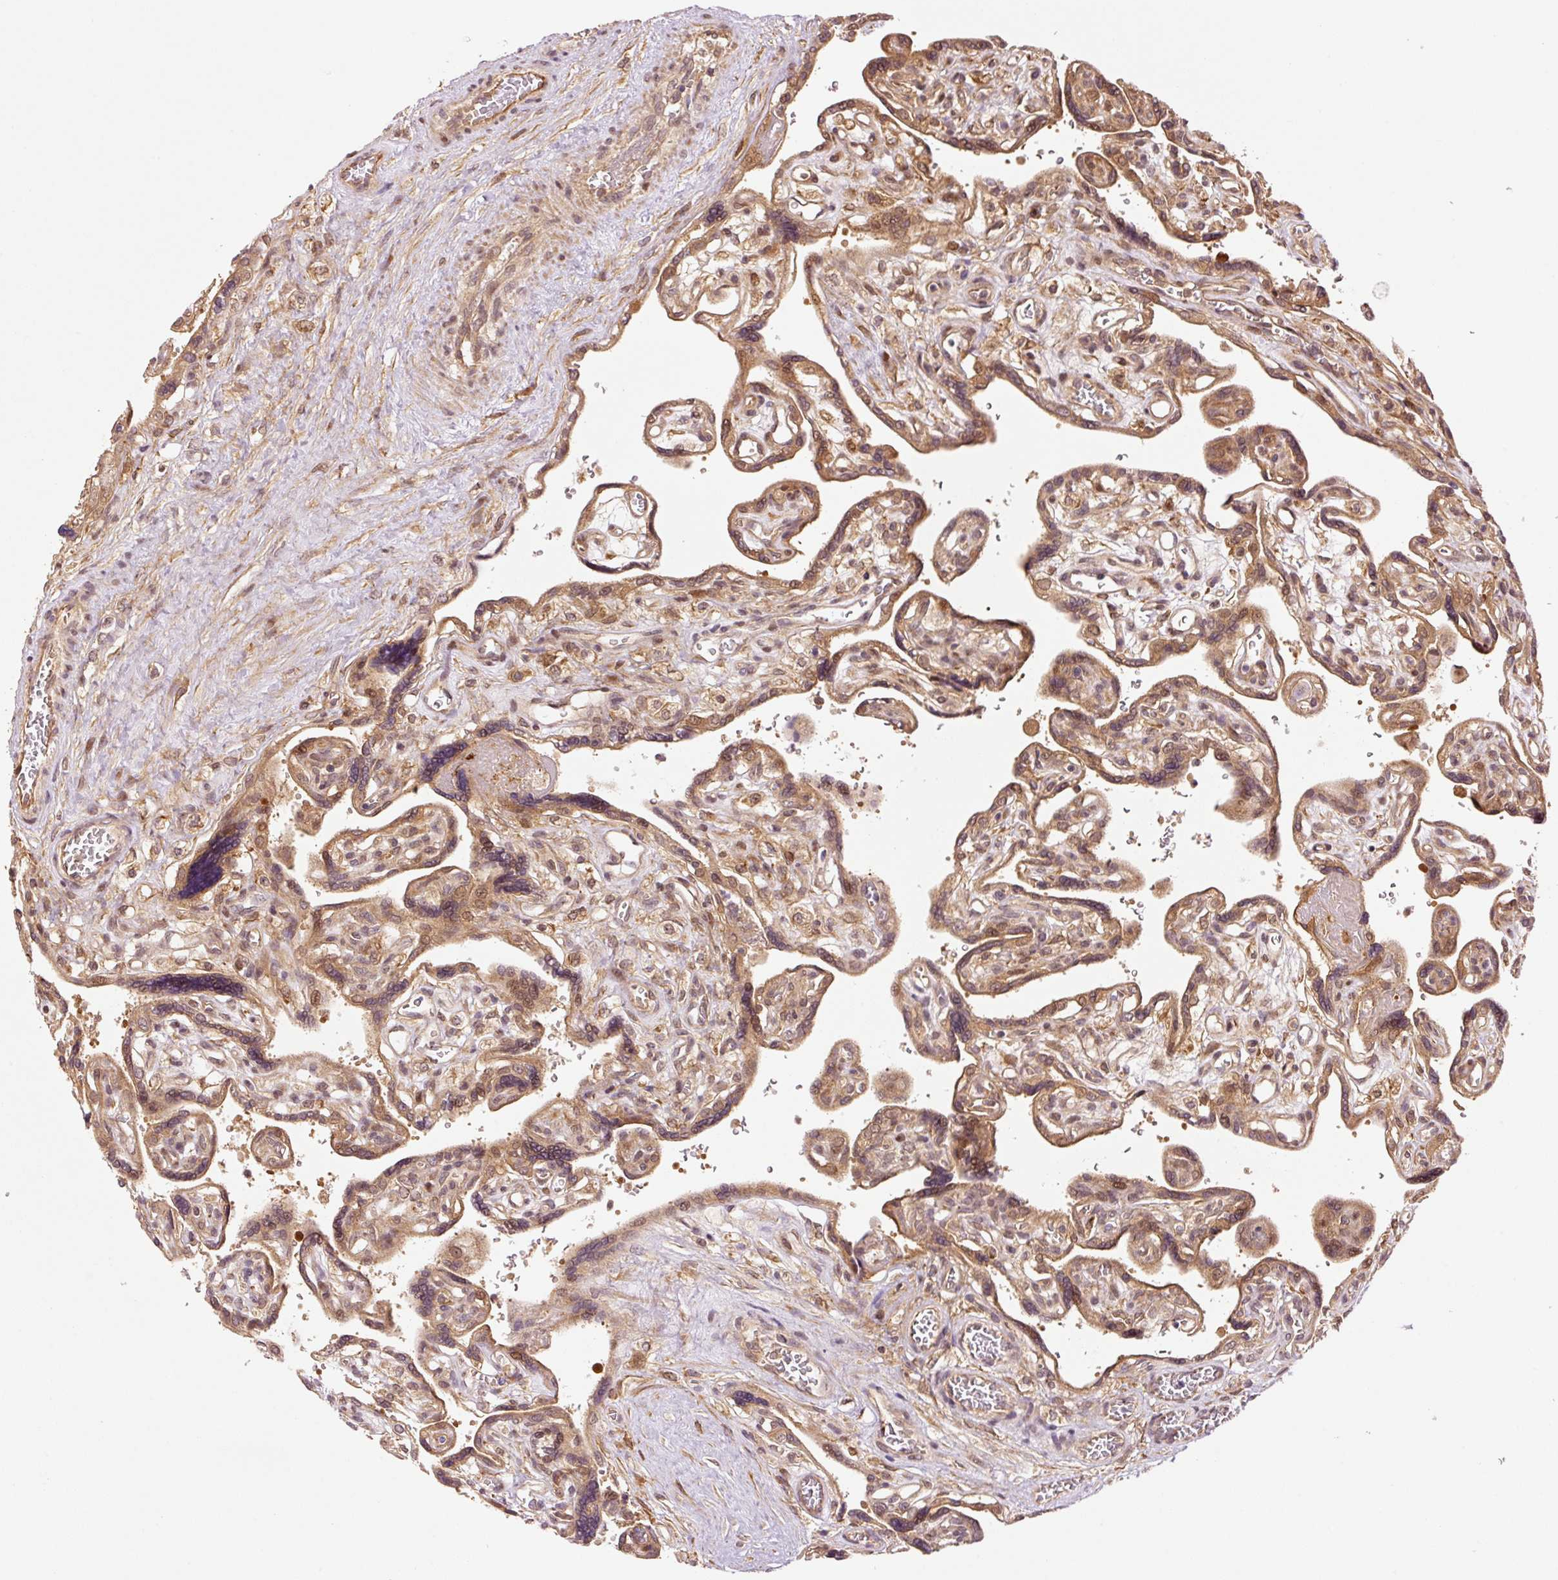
{"staining": {"intensity": "strong", "quantity": "25%-75%", "location": "cytoplasmic/membranous,nuclear"}, "tissue": "placenta", "cell_type": "Trophoblastic cells", "image_type": "normal", "snomed": [{"axis": "morphology", "description": "Normal tissue, NOS"}, {"axis": "topography", "description": "Placenta"}], "caption": "DAB immunohistochemical staining of benign placenta exhibits strong cytoplasmic/membranous,nuclear protein expression in about 25%-75% of trophoblastic cells.", "gene": "OXER1", "patient": {"sex": "female", "age": 39}}